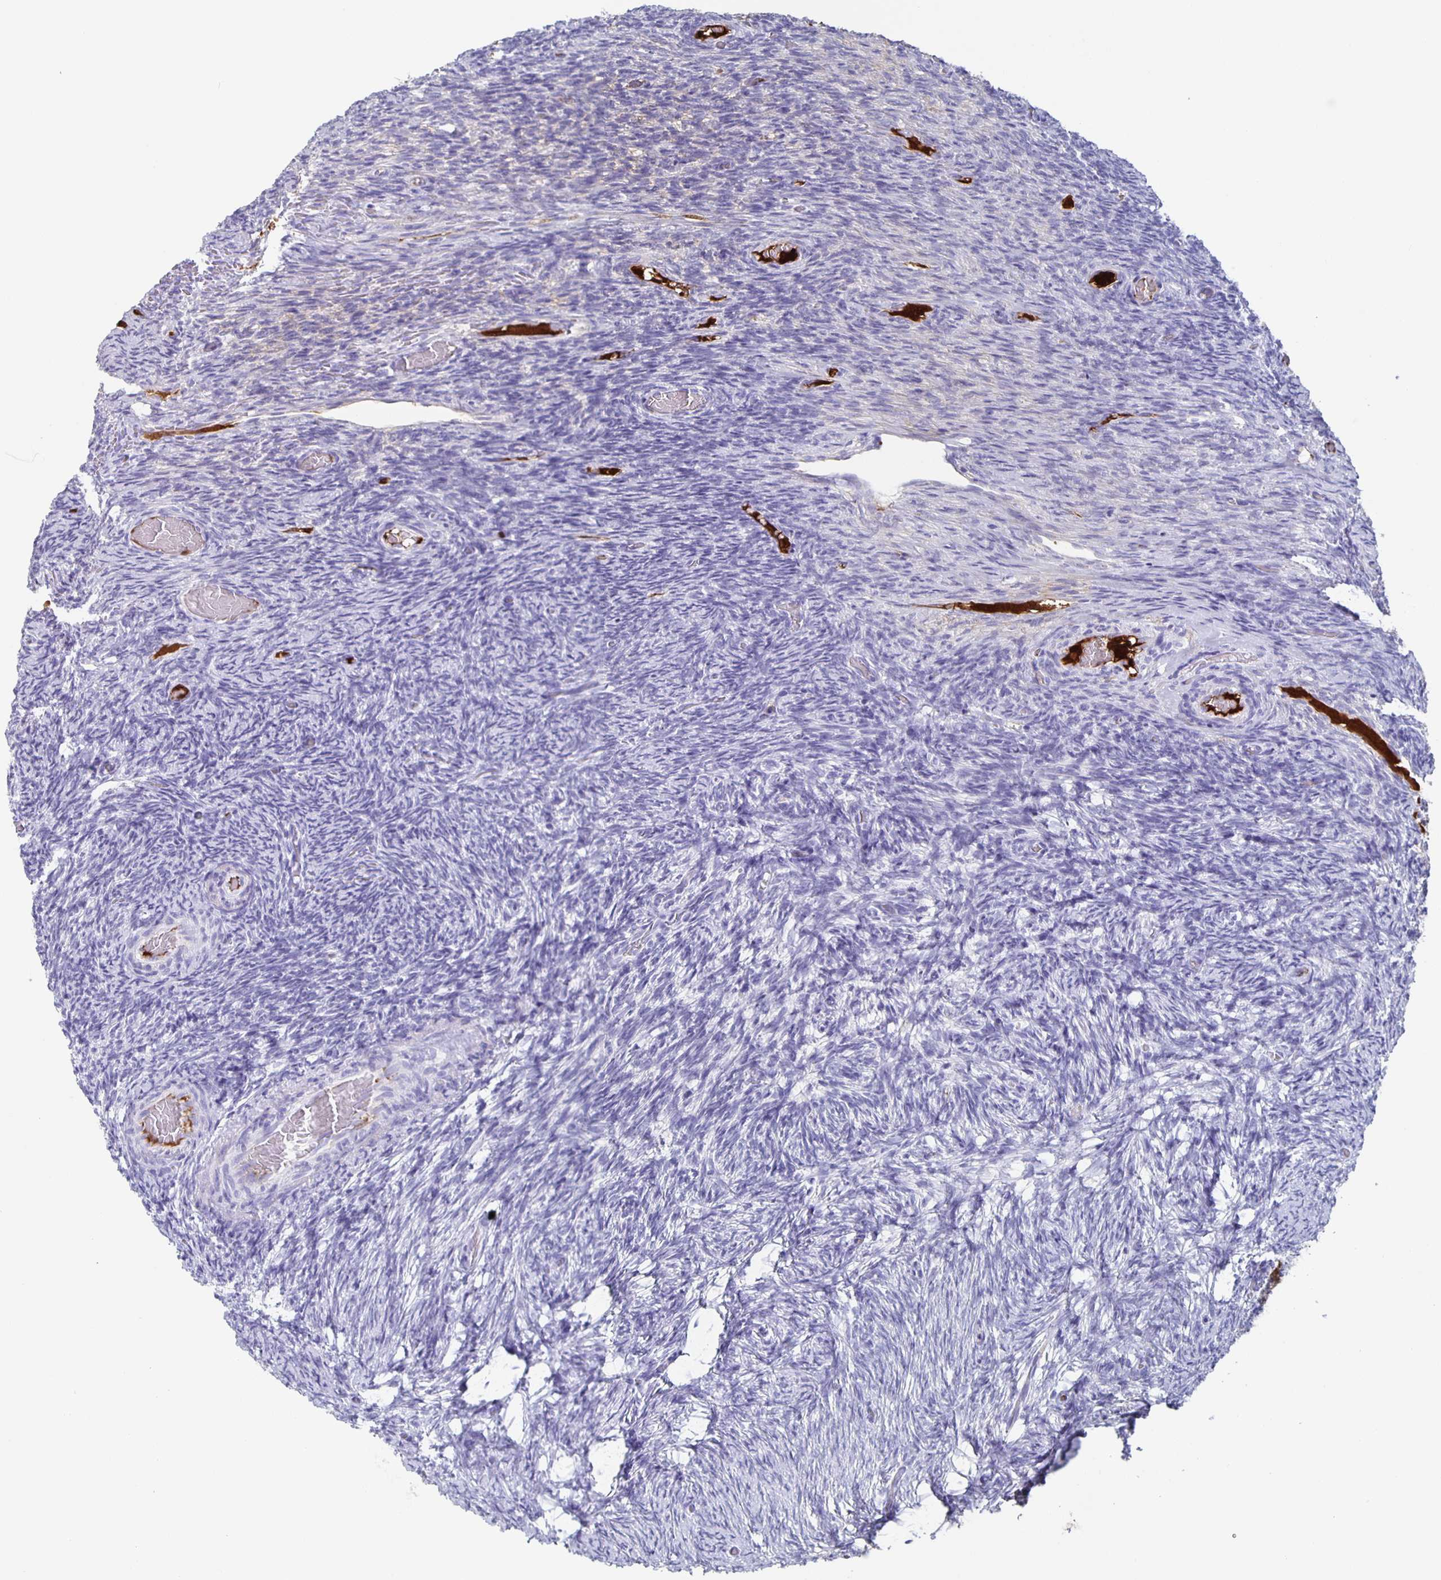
{"staining": {"intensity": "negative", "quantity": "none", "location": "none"}, "tissue": "ovary", "cell_type": "Follicle cells", "image_type": "normal", "snomed": [{"axis": "morphology", "description": "Normal tissue, NOS"}, {"axis": "topography", "description": "Ovary"}], "caption": "This is an immunohistochemistry (IHC) histopathology image of unremarkable human ovary. There is no expression in follicle cells.", "gene": "FGA", "patient": {"sex": "female", "age": 34}}